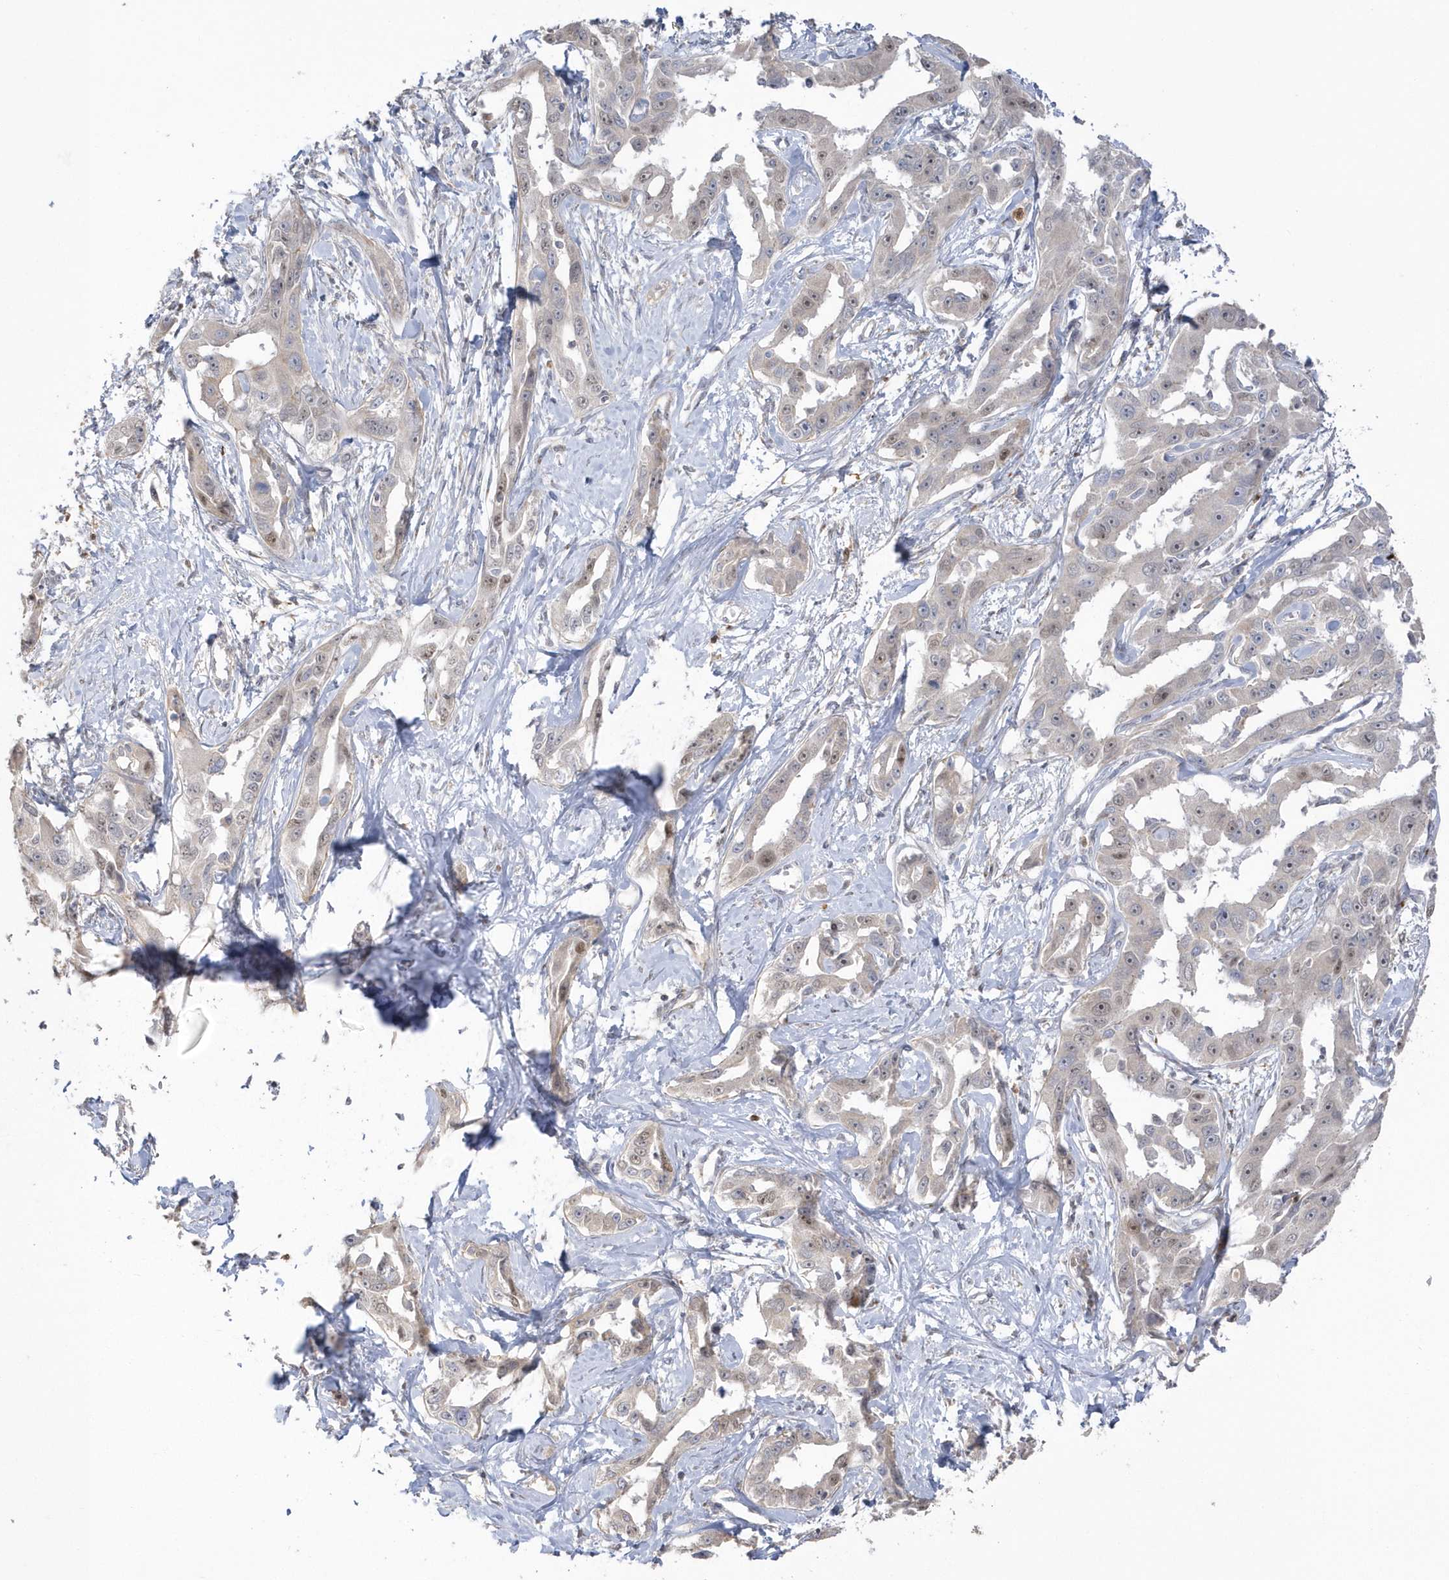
{"staining": {"intensity": "negative", "quantity": "none", "location": "none"}, "tissue": "liver cancer", "cell_type": "Tumor cells", "image_type": "cancer", "snomed": [{"axis": "morphology", "description": "Cholangiocarcinoma"}, {"axis": "topography", "description": "Liver"}], "caption": "This is an IHC image of liver cholangiocarcinoma. There is no expression in tumor cells.", "gene": "NAF1", "patient": {"sex": "male", "age": 59}}